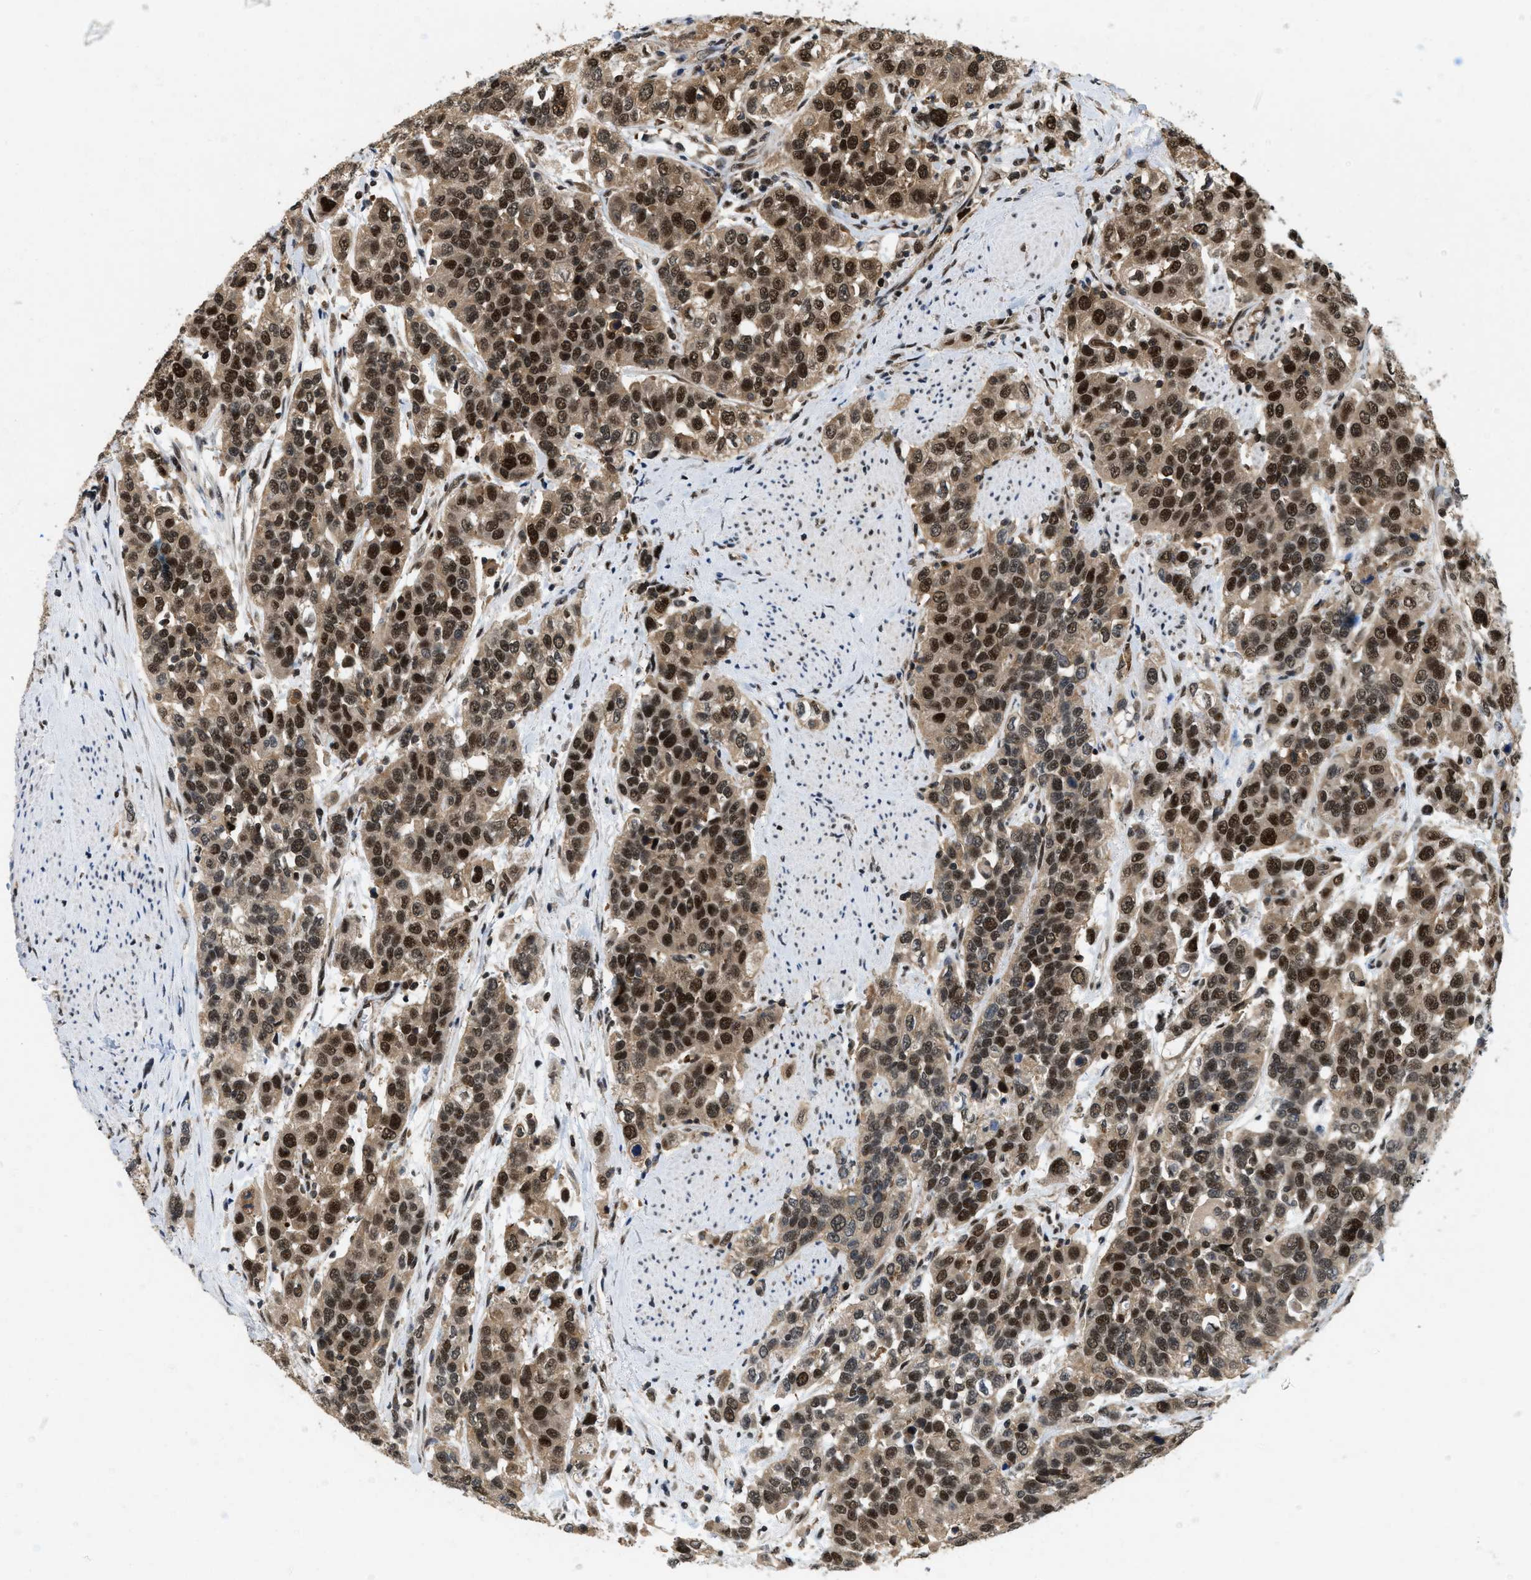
{"staining": {"intensity": "strong", "quantity": ">75%", "location": "cytoplasmic/membranous,nuclear"}, "tissue": "urothelial cancer", "cell_type": "Tumor cells", "image_type": "cancer", "snomed": [{"axis": "morphology", "description": "Urothelial carcinoma, High grade"}, {"axis": "topography", "description": "Urinary bladder"}], "caption": "A brown stain highlights strong cytoplasmic/membranous and nuclear staining of a protein in human urothelial carcinoma (high-grade) tumor cells.", "gene": "ATF7IP", "patient": {"sex": "female", "age": 80}}